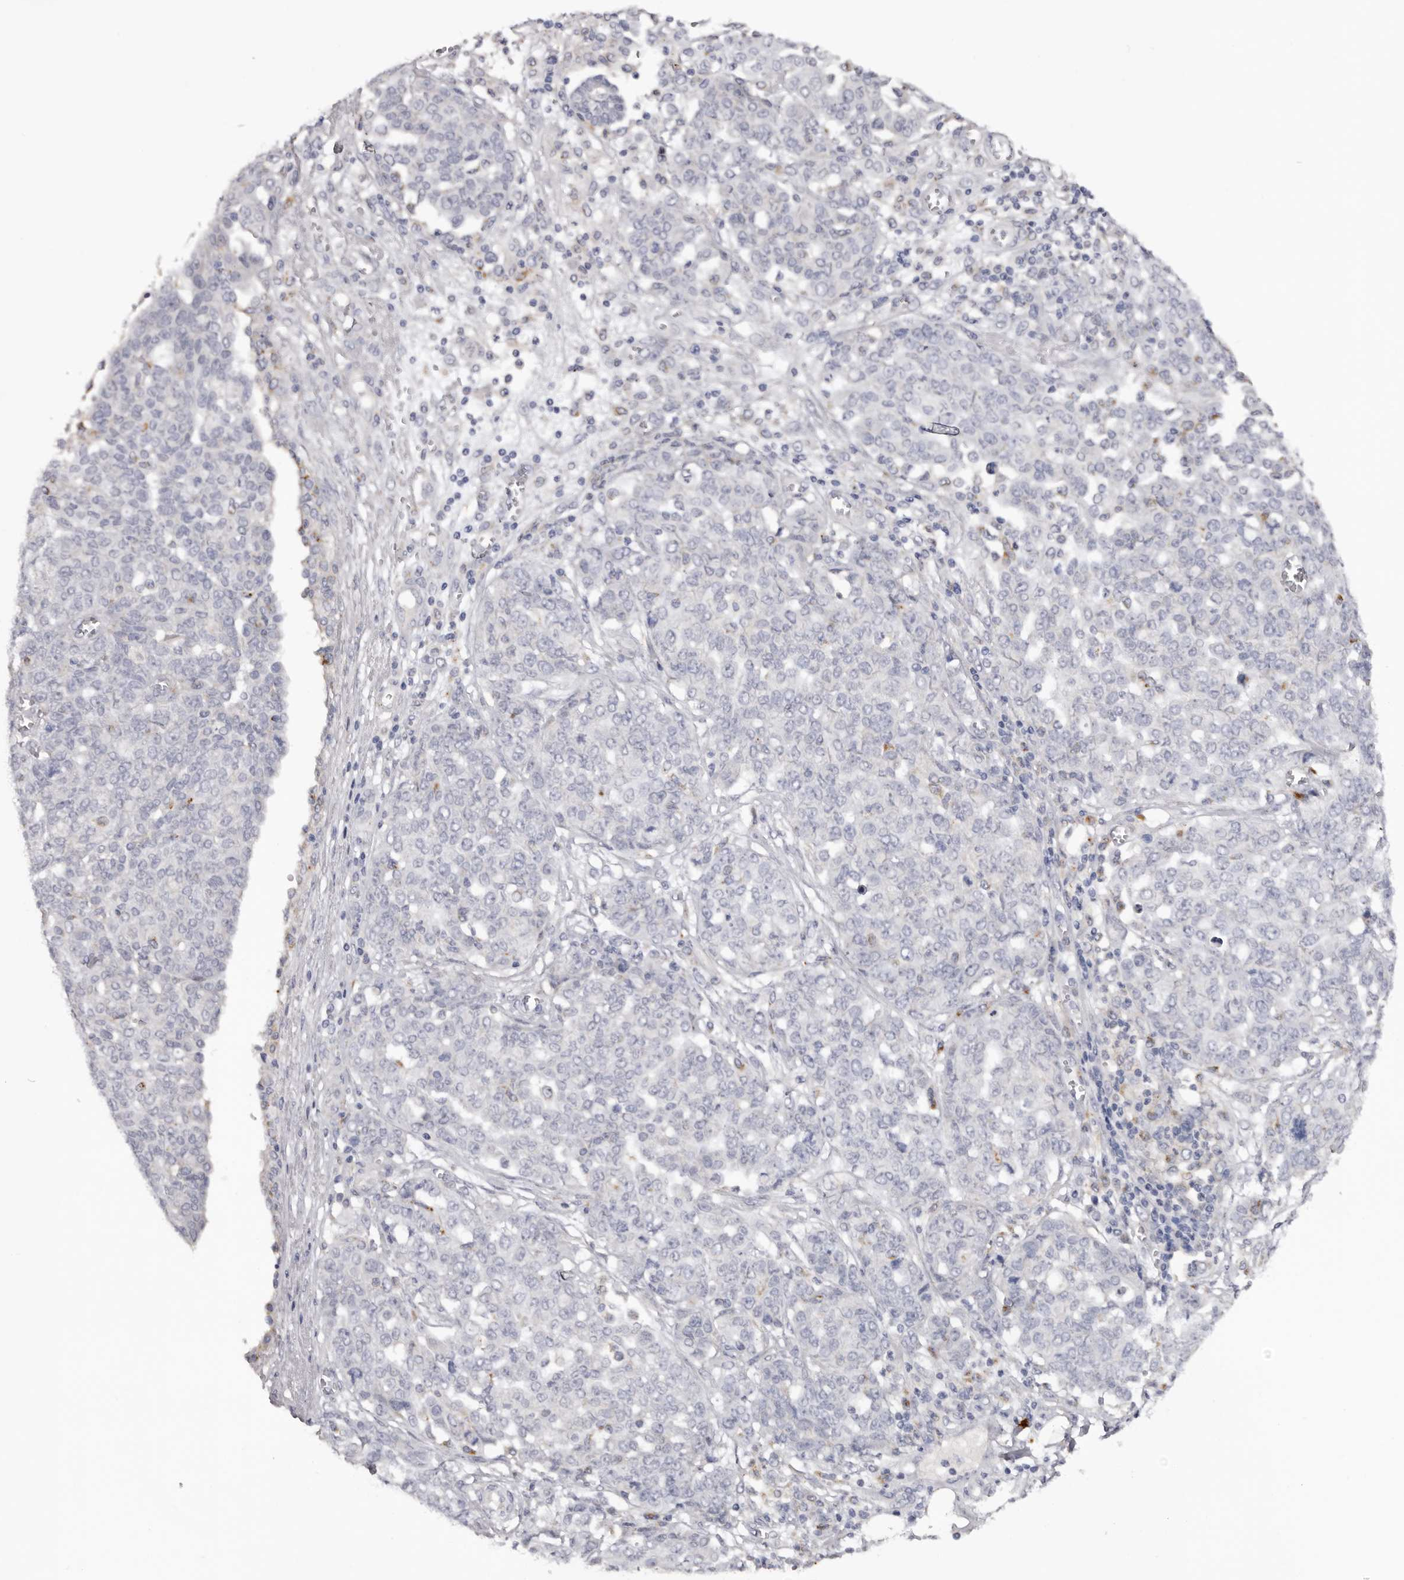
{"staining": {"intensity": "negative", "quantity": "none", "location": "none"}, "tissue": "ovarian cancer", "cell_type": "Tumor cells", "image_type": "cancer", "snomed": [{"axis": "morphology", "description": "Cystadenocarcinoma, serous, NOS"}, {"axis": "topography", "description": "Soft tissue"}, {"axis": "topography", "description": "Ovary"}], "caption": "Tumor cells are negative for brown protein staining in serous cystadenocarcinoma (ovarian).", "gene": "DAP", "patient": {"sex": "female", "age": 57}}